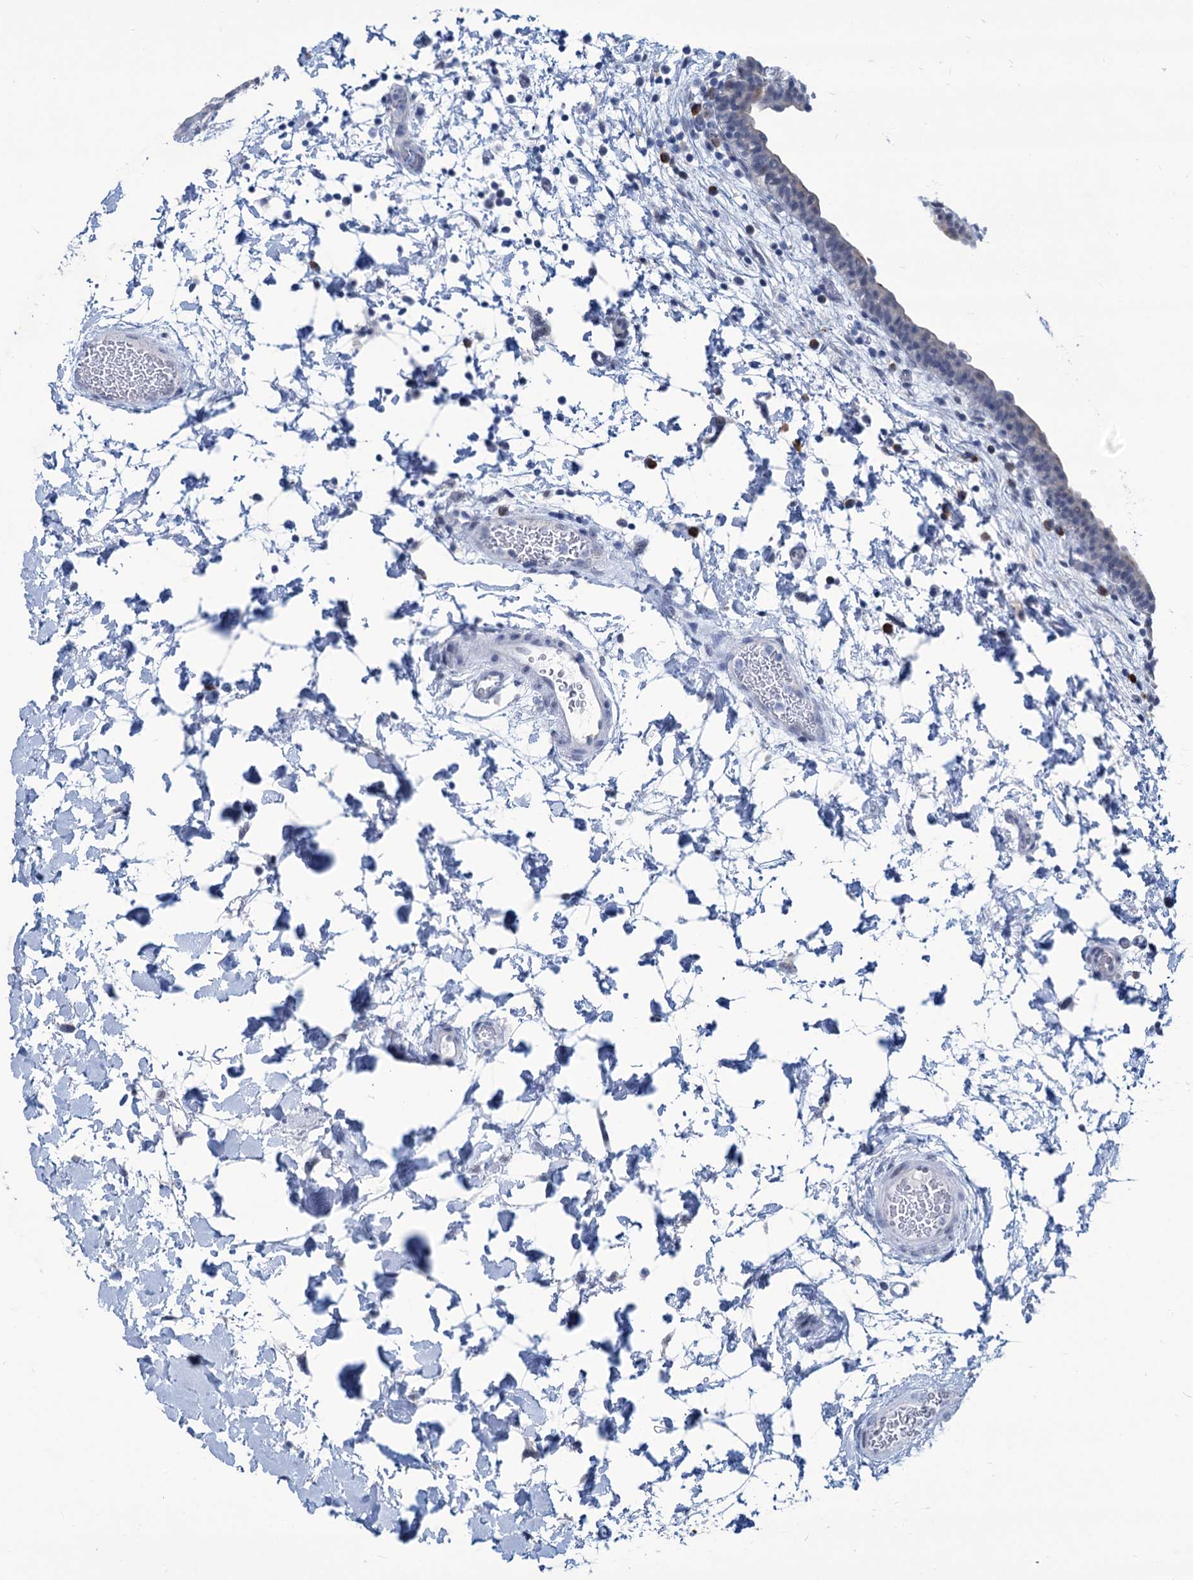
{"staining": {"intensity": "strong", "quantity": "<25%", "location": "cytoplasmic/membranous,nuclear"}, "tissue": "urinary bladder", "cell_type": "Urothelial cells", "image_type": "normal", "snomed": [{"axis": "morphology", "description": "Normal tissue, NOS"}, {"axis": "topography", "description": "Urinary bladder"}], "caption": "Immunohistochemistry (DAB (3,3'-diaminobenzidine)) staining of normal urinary bladder displays strong cytoplasmic/membranous,nuclear protein positivity in approximately <25% of urothelial cells. The staining was performed using DAB, with brown indicating positive protein expression. Nuclei are stained blue with hematoxylin.", "gene": "NEU3", "patient": {"sex": "male", "age": 83}}